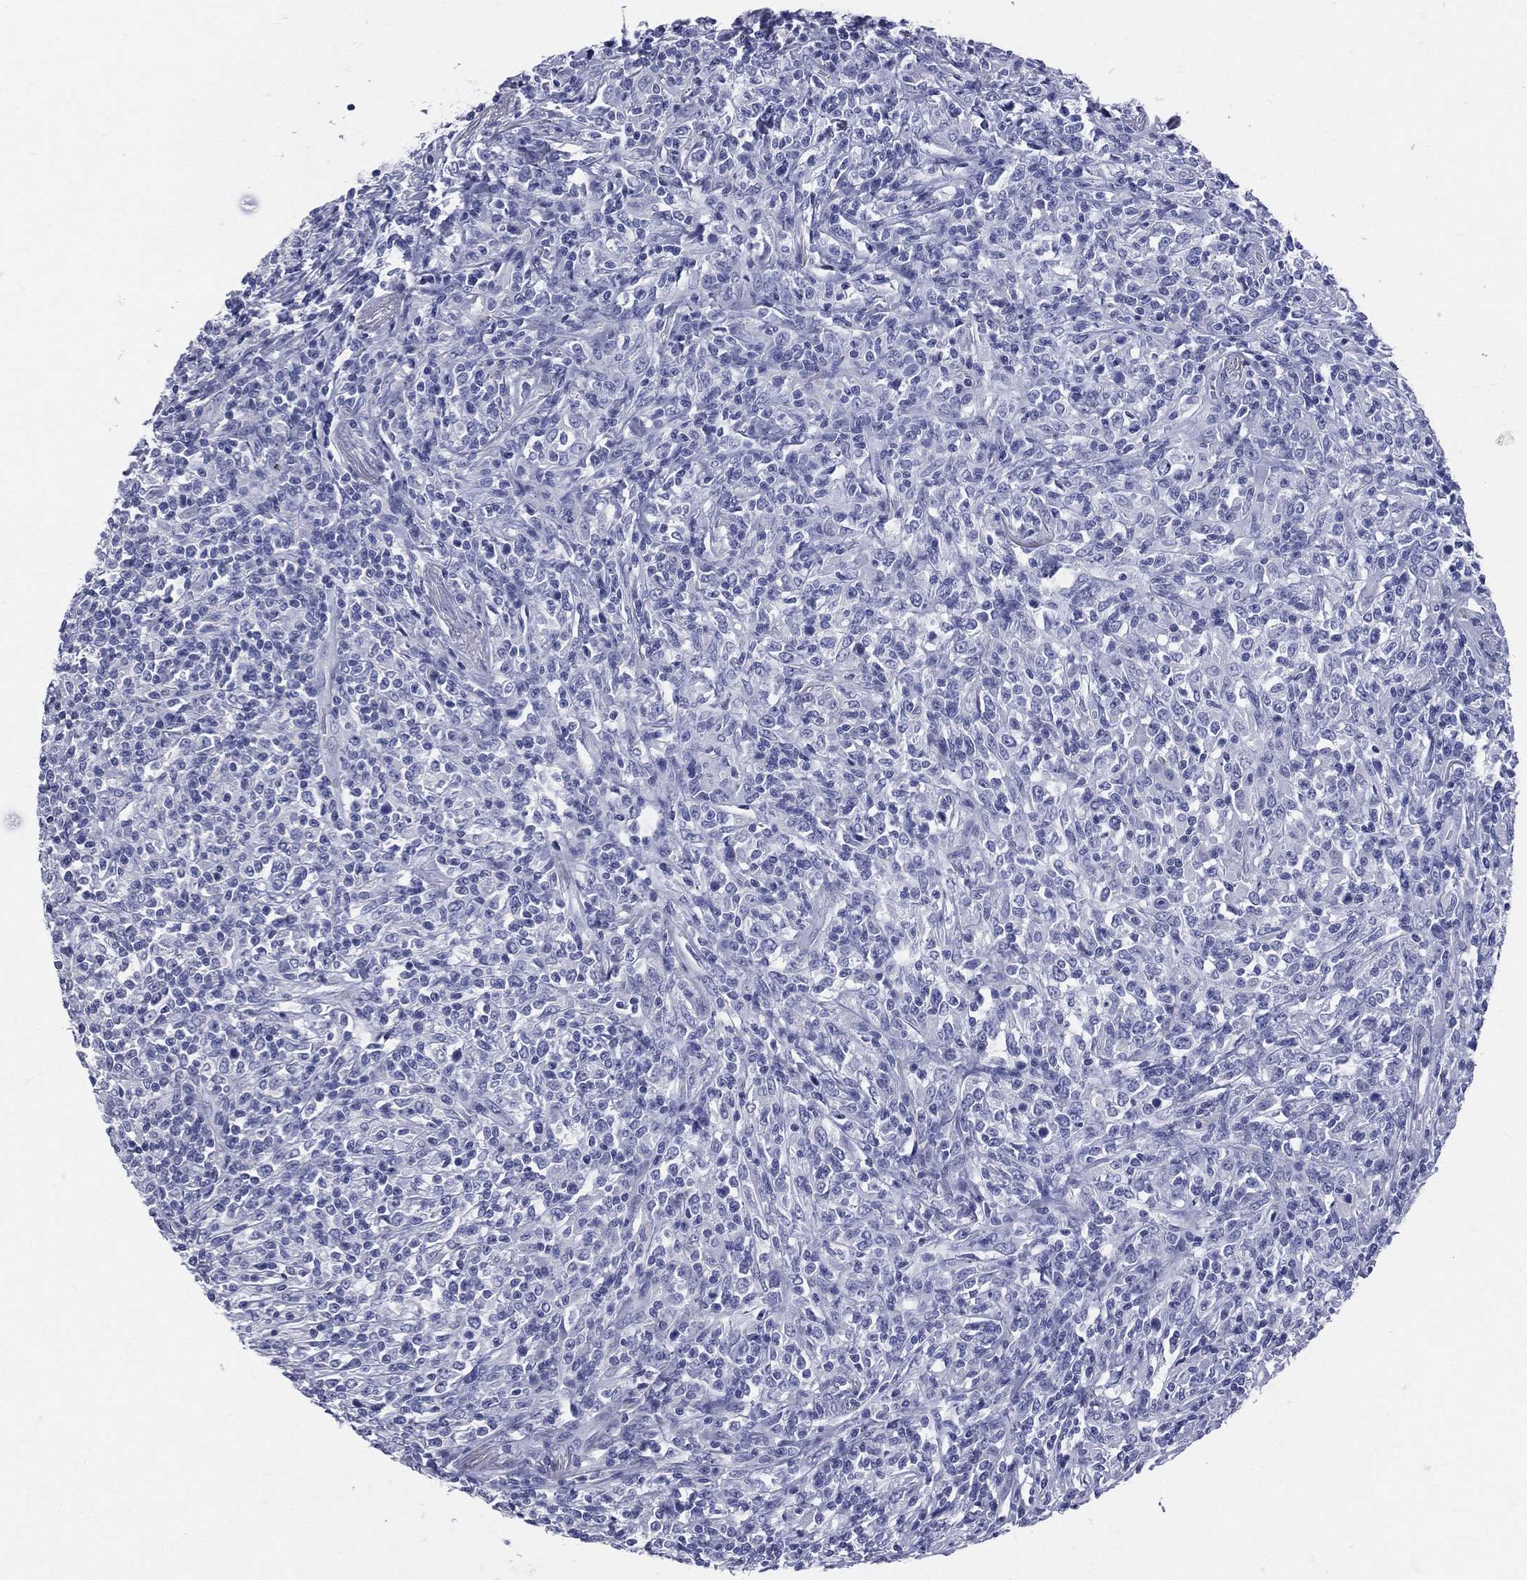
{"staining": {"intensity": "negative", "quantity": "none", "location": "none"}, "tissue": "lymphoma", "cell_type": "Tumor cells", "image_type": "cancer", "snomed": [{"axis": "morphology", "description": "Malignant lymphoma, non-Hodgkin's type, High grade"}, {"axis": "topography", "description": "Lung"}], "caption": "An image of human high-grade malignant lymphoma, non-Hodgkin's type is negative for staining in tumor cells.", "gene": "CYLC1", "patient": {"sex": "male", "age": 79}}